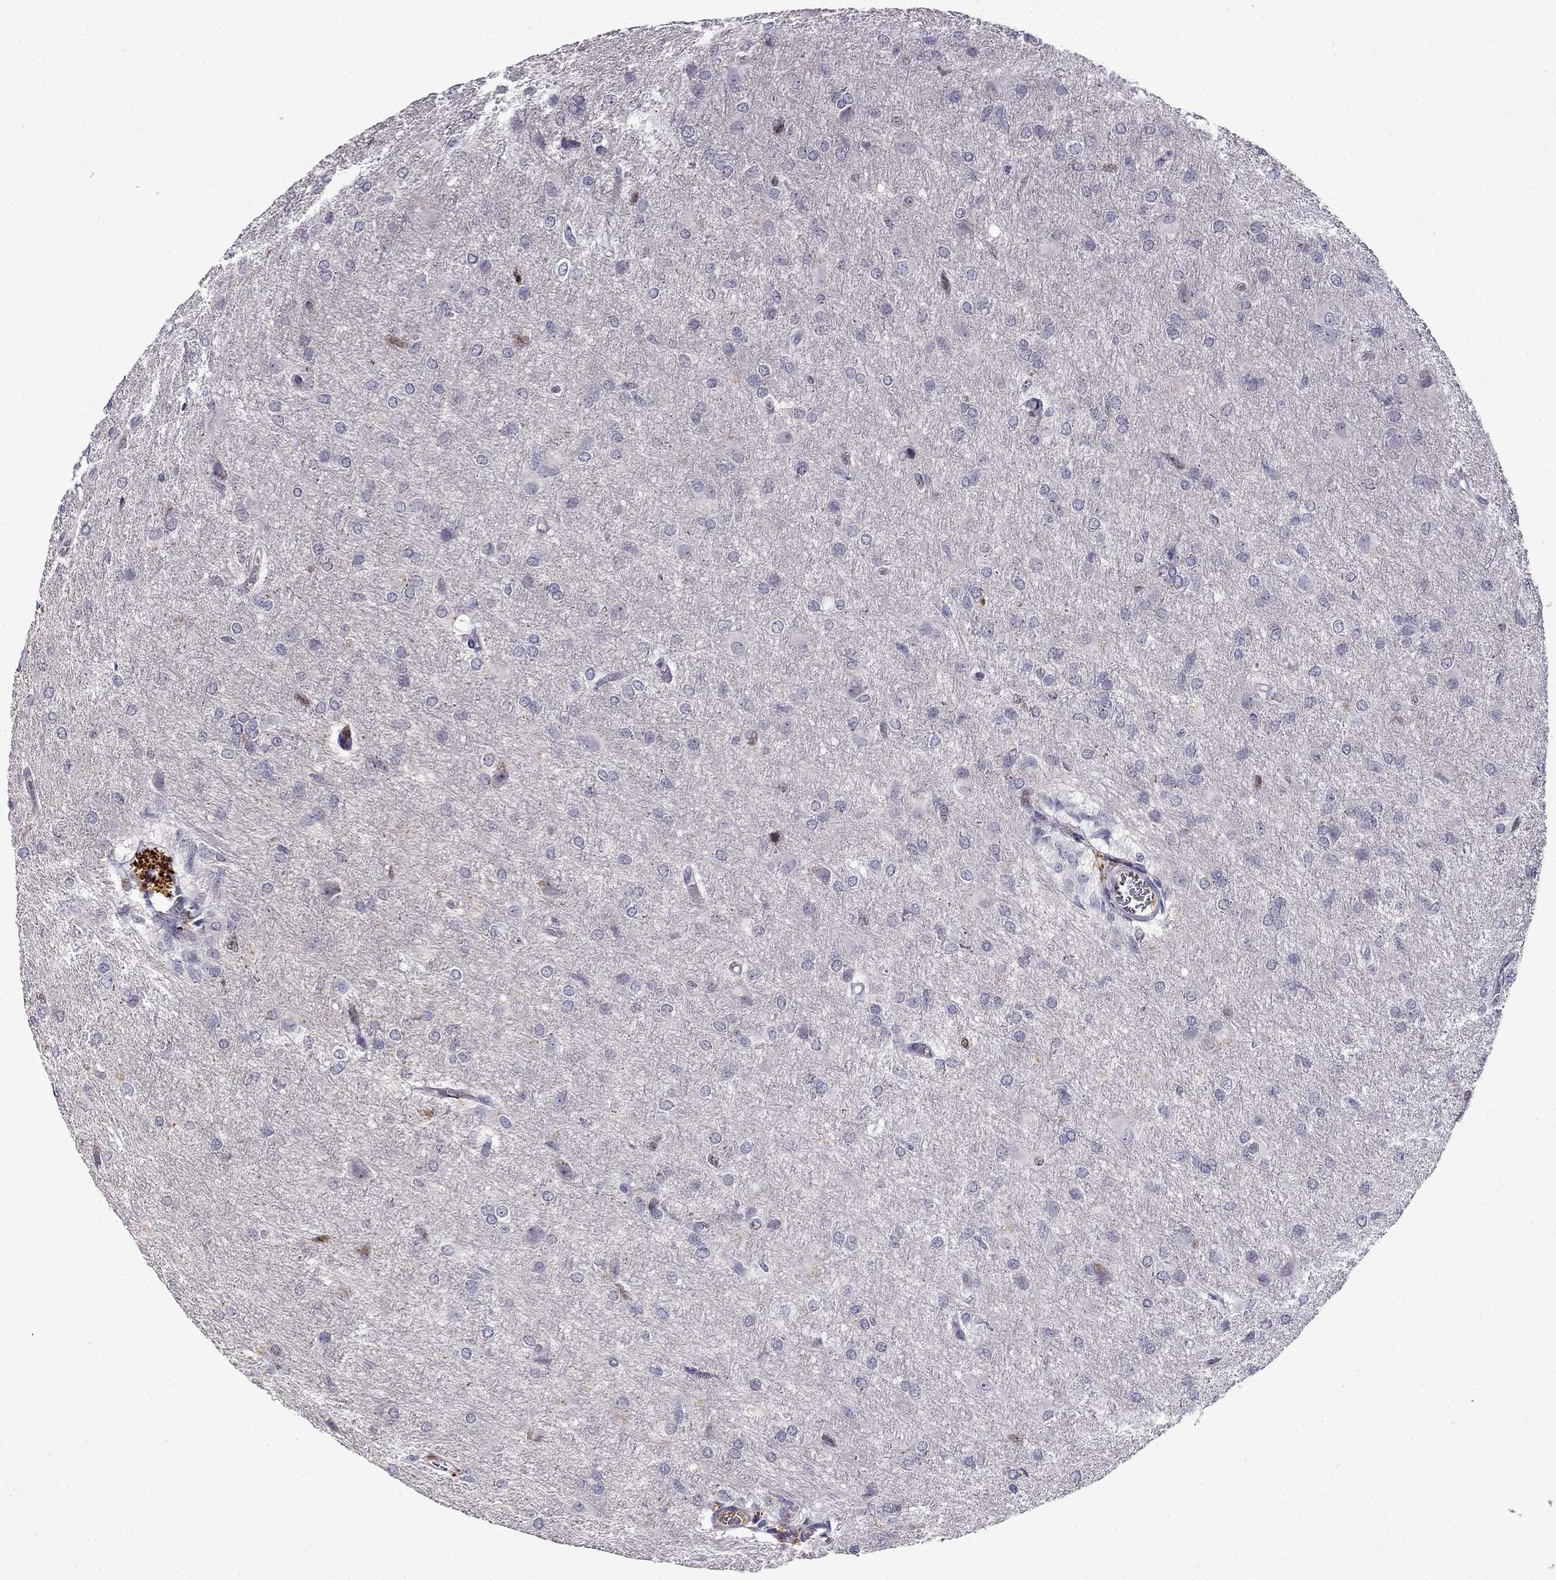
{"staining": {"intensity": "negative", "quantity": "none", "location": "none"}, "tissue": "glioma", "cell_type": "Tumor cells", "image_type": "cancer", "snomed": [{"axis": "morphology", "description": "Glioma, malignant, High grade"}, {"axis": "topography", "description": "Brain"}], "caption": "Tumor cells are negative for brown protein staining in malignant glioma (high-grade).", "gene": "UHRF1", "patient": {"sex": "male", "age": 68}}